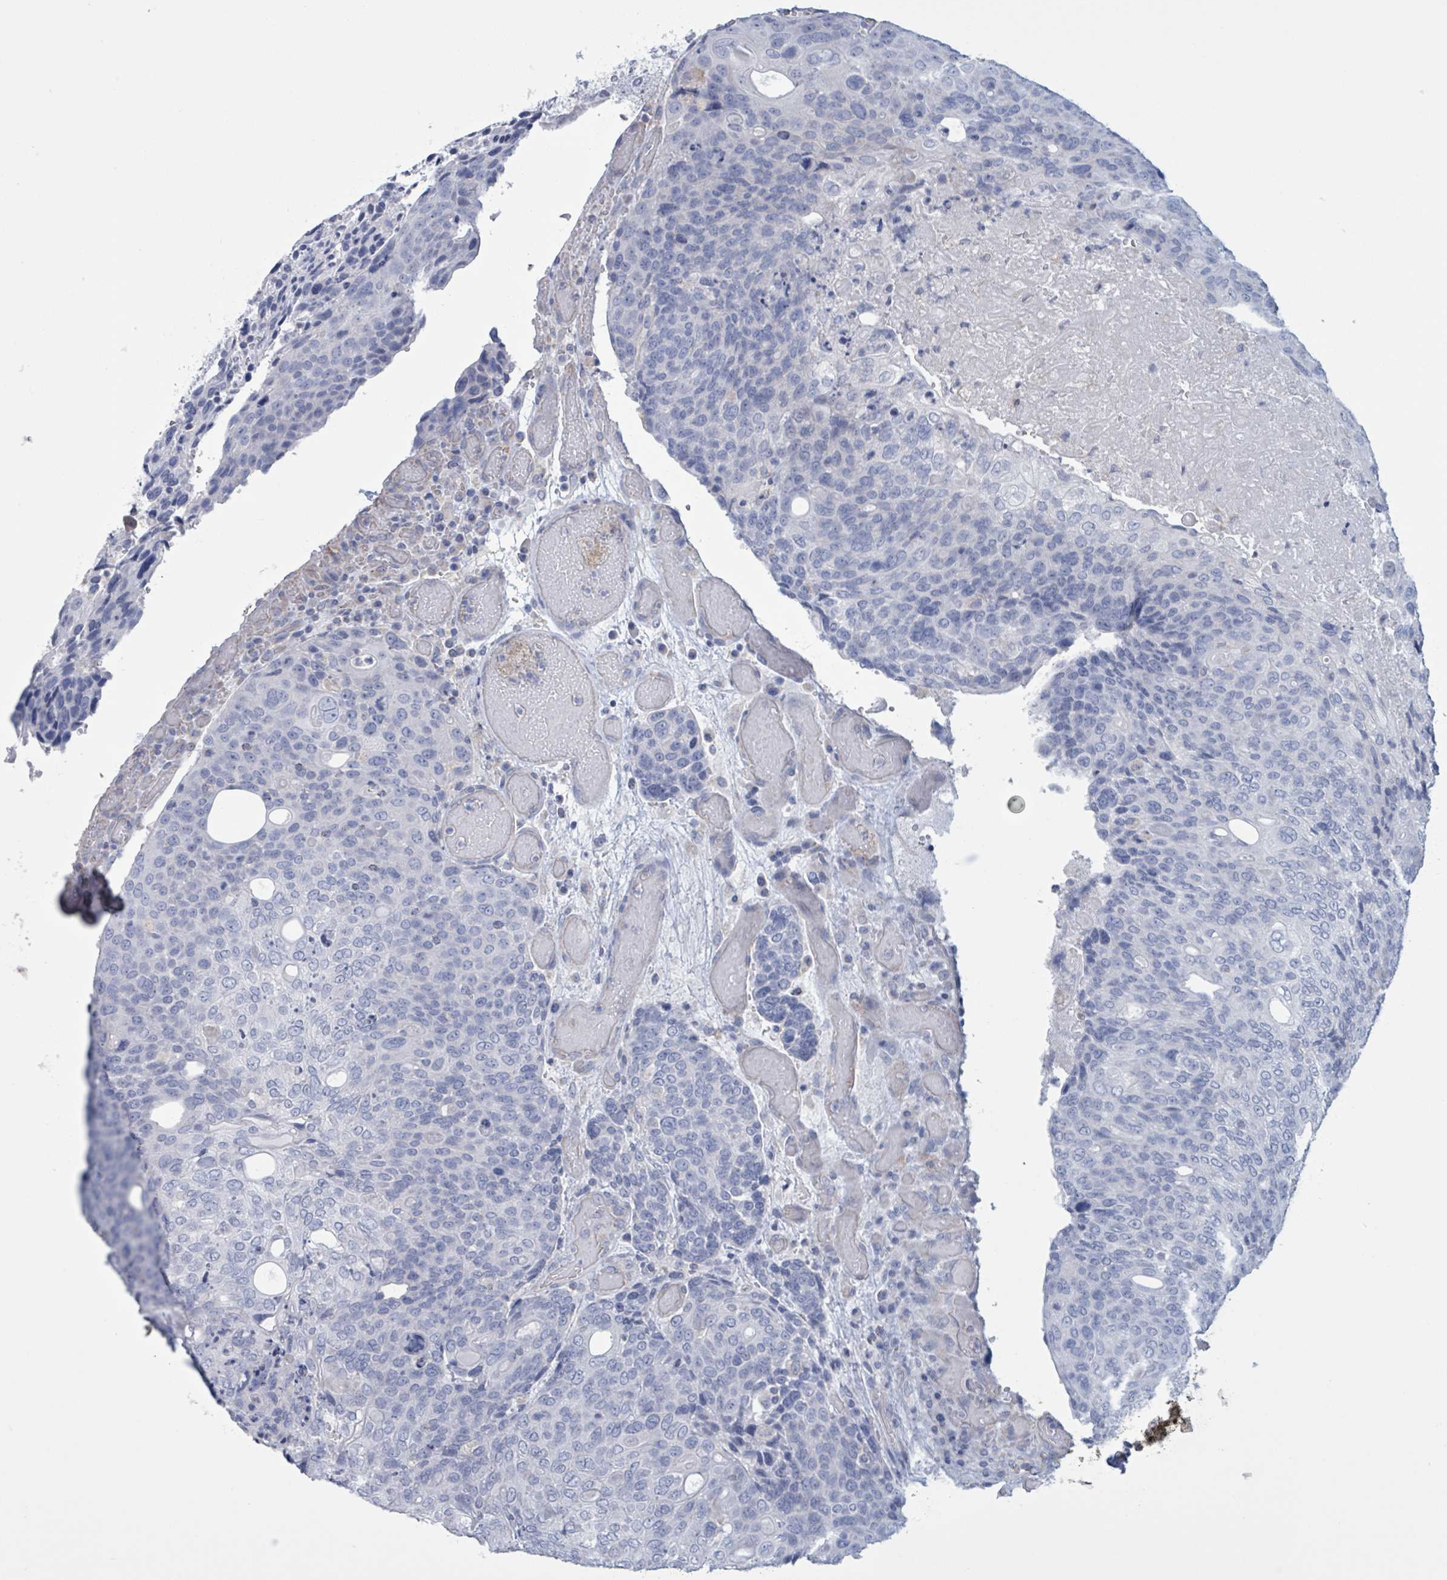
{"staining": {"intensity": "moderate", "quantity": "<25%", "location": "nuclear"}, "tissue": "urothelial cancer", "cell_type": "Tumor cells", "image_type": "cancer", "snomed": [{"axis": "morphology", "description": "Urothelial carcinoma, High grade"}, {"axis": "topography", "description": "Urinary bladder"}], "caption": "A micrograph of human high-grade urothelial carcinoma stained for a protein reveals moderate nuclear brown staining in tumor cells.", "gene": "CT45A5", "patient": {"sex": "female", "age": 70}}